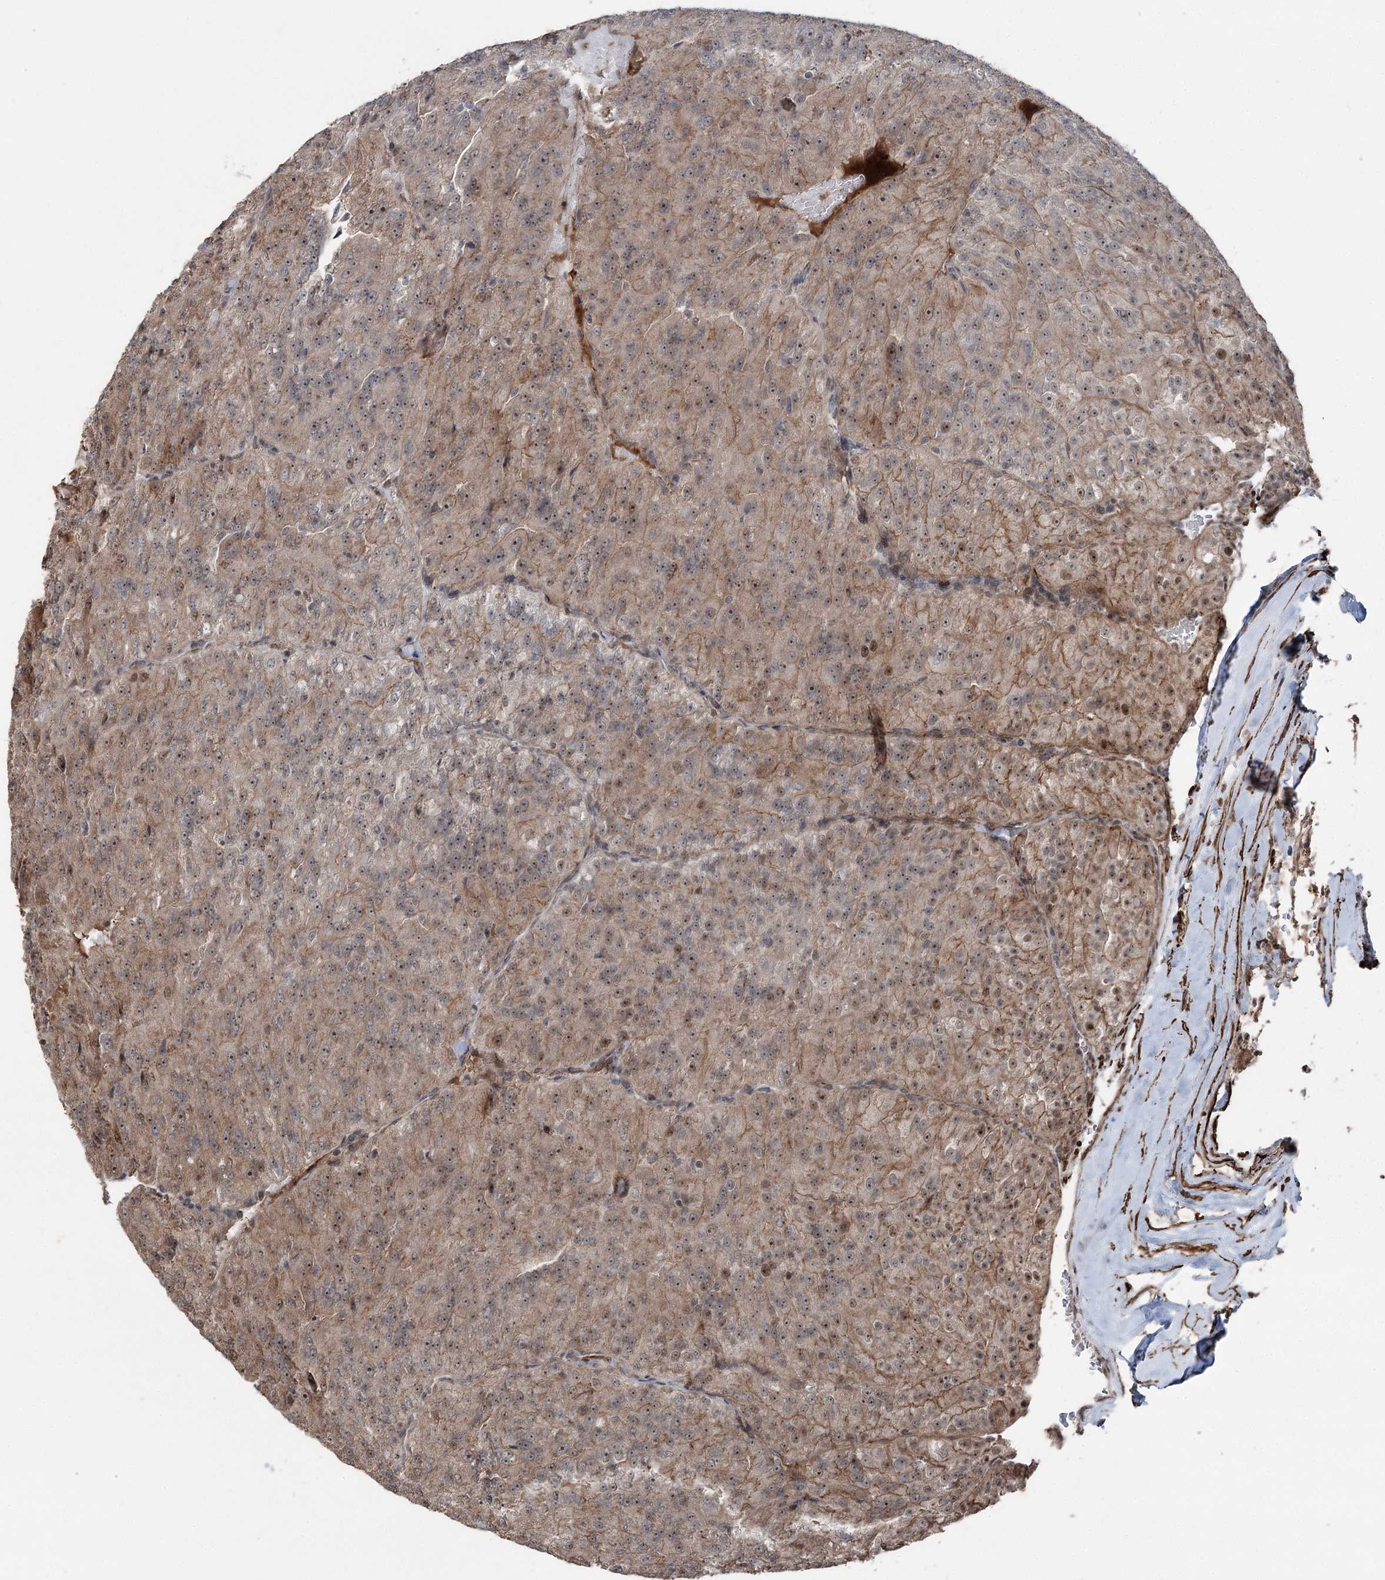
{"staining": {"intensity": "weak", "quantity": ">75%", "location": "cytoplasmic/membranous,nuclear"}, "tissue": "renal cancer", "cell_type": "Tumor cells", "image_type": "cancer", "snomed": [{"axis": "morphology", "description": "Adenocarcinoma, NOS"}, {"axis": "topography", "description": "Kidney"}], "caption": "Protein analysis of adenocarcinoma (renal) tissue reveals weak cytoplasmic/membranous and nuclear positivity in approximately >75% of tumor cells.", "gene": "CCDC82", "patient": {"sex": "female", "age": 63}}